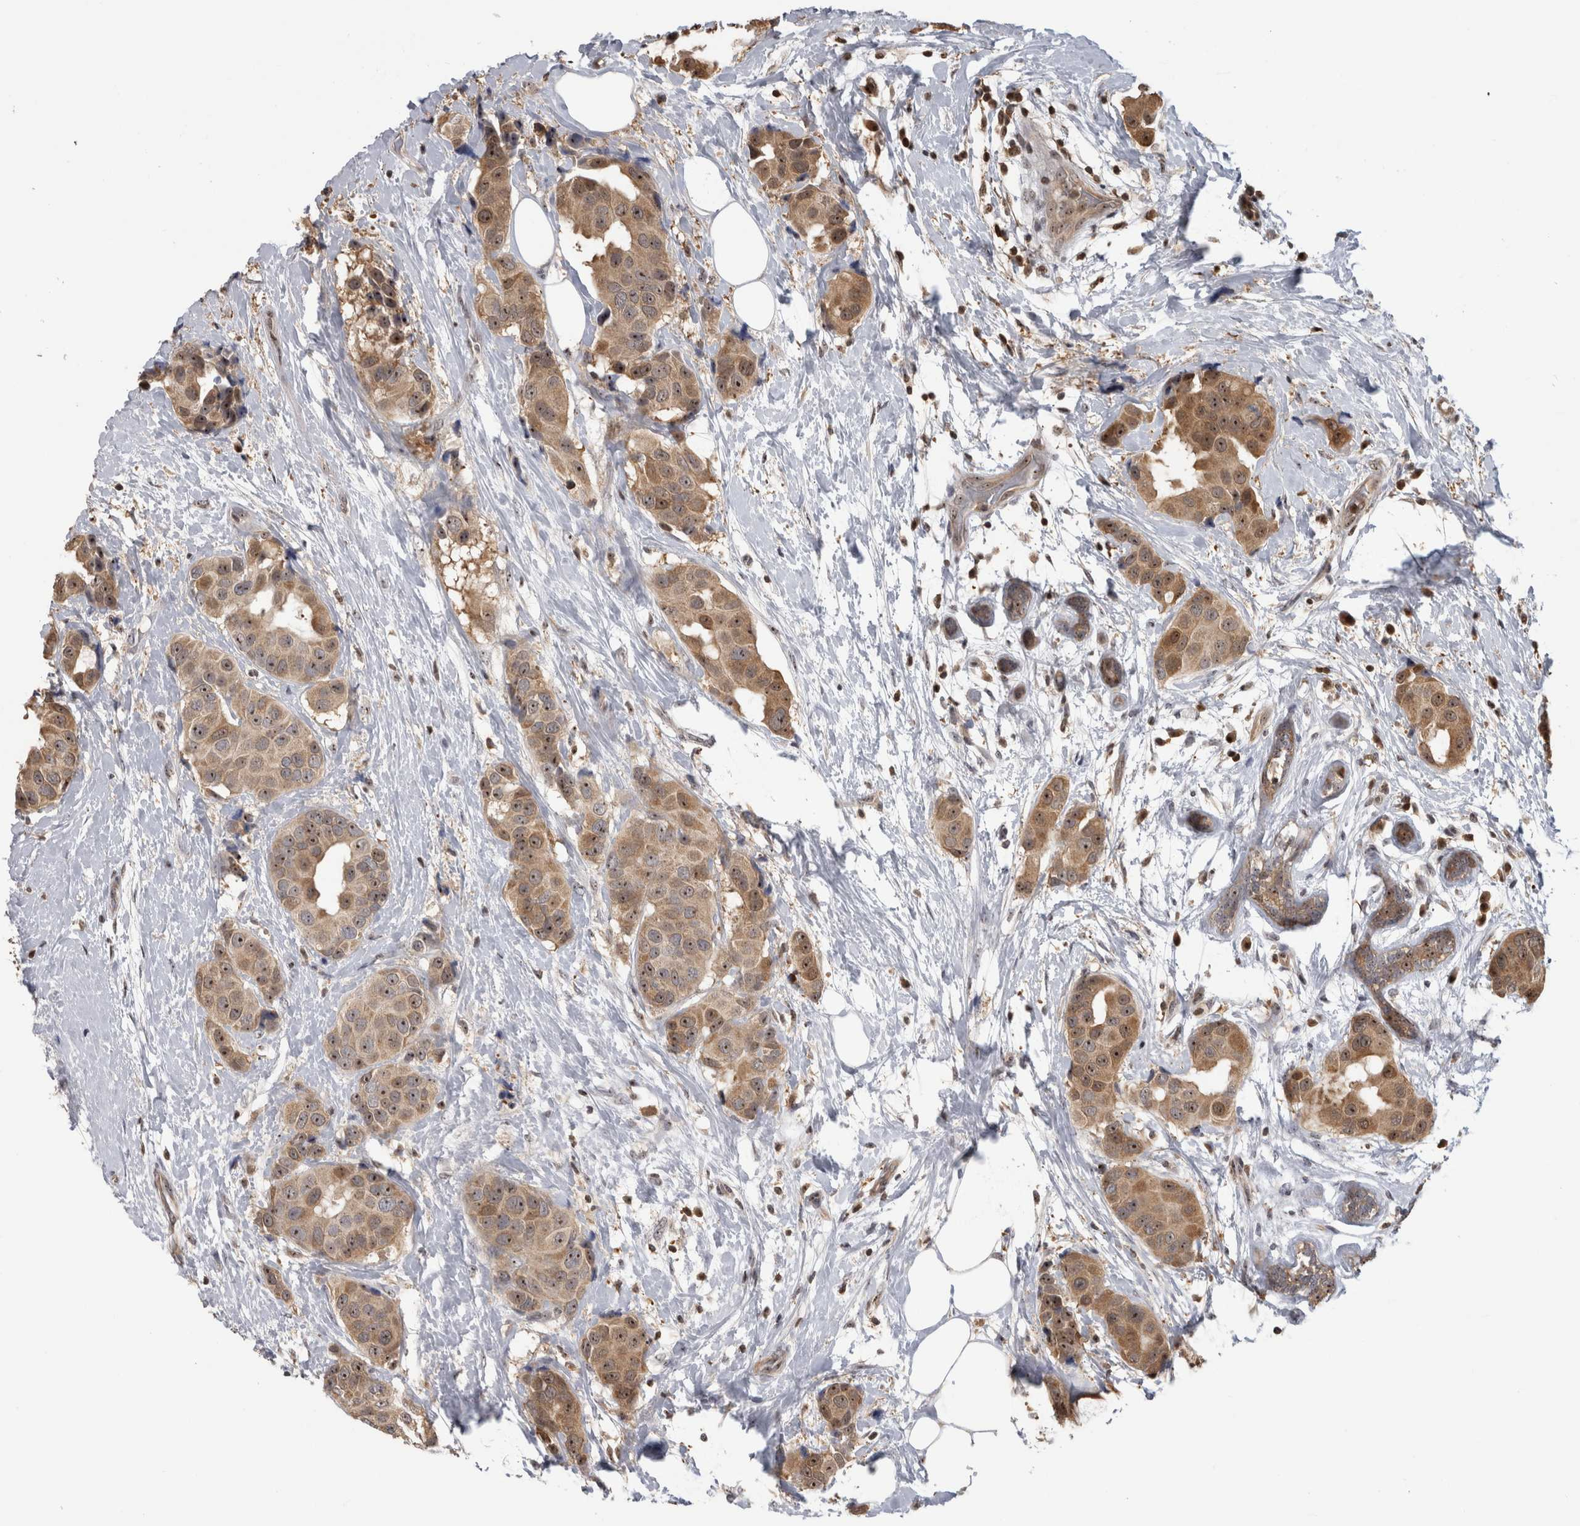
{"staining": {"intensity": "moderate", "quantity": ">75%", "location": "cytoplasmic/membranous,nuclear"}, "tissue": "breast cancer", "cell_type": "Tumor cells", "image_type": "cancer", "snomed": [{"axis": "morphology", "description": "Normal tissue, NOS"}, {"axis": "morphology", "description": "Duct carcinoma"}, {"axis": "topography", "description": "Breast"}], "caption": "Immunohistochemistry (IHC) of breast invasive ductal carcinoma reveals medium levels of moderate cytoplasmic/membranous and nuclear staining in about >75% of tumor cells.", "gene": "TDRD7", "patient": {"sex": "female", "age": 39}}